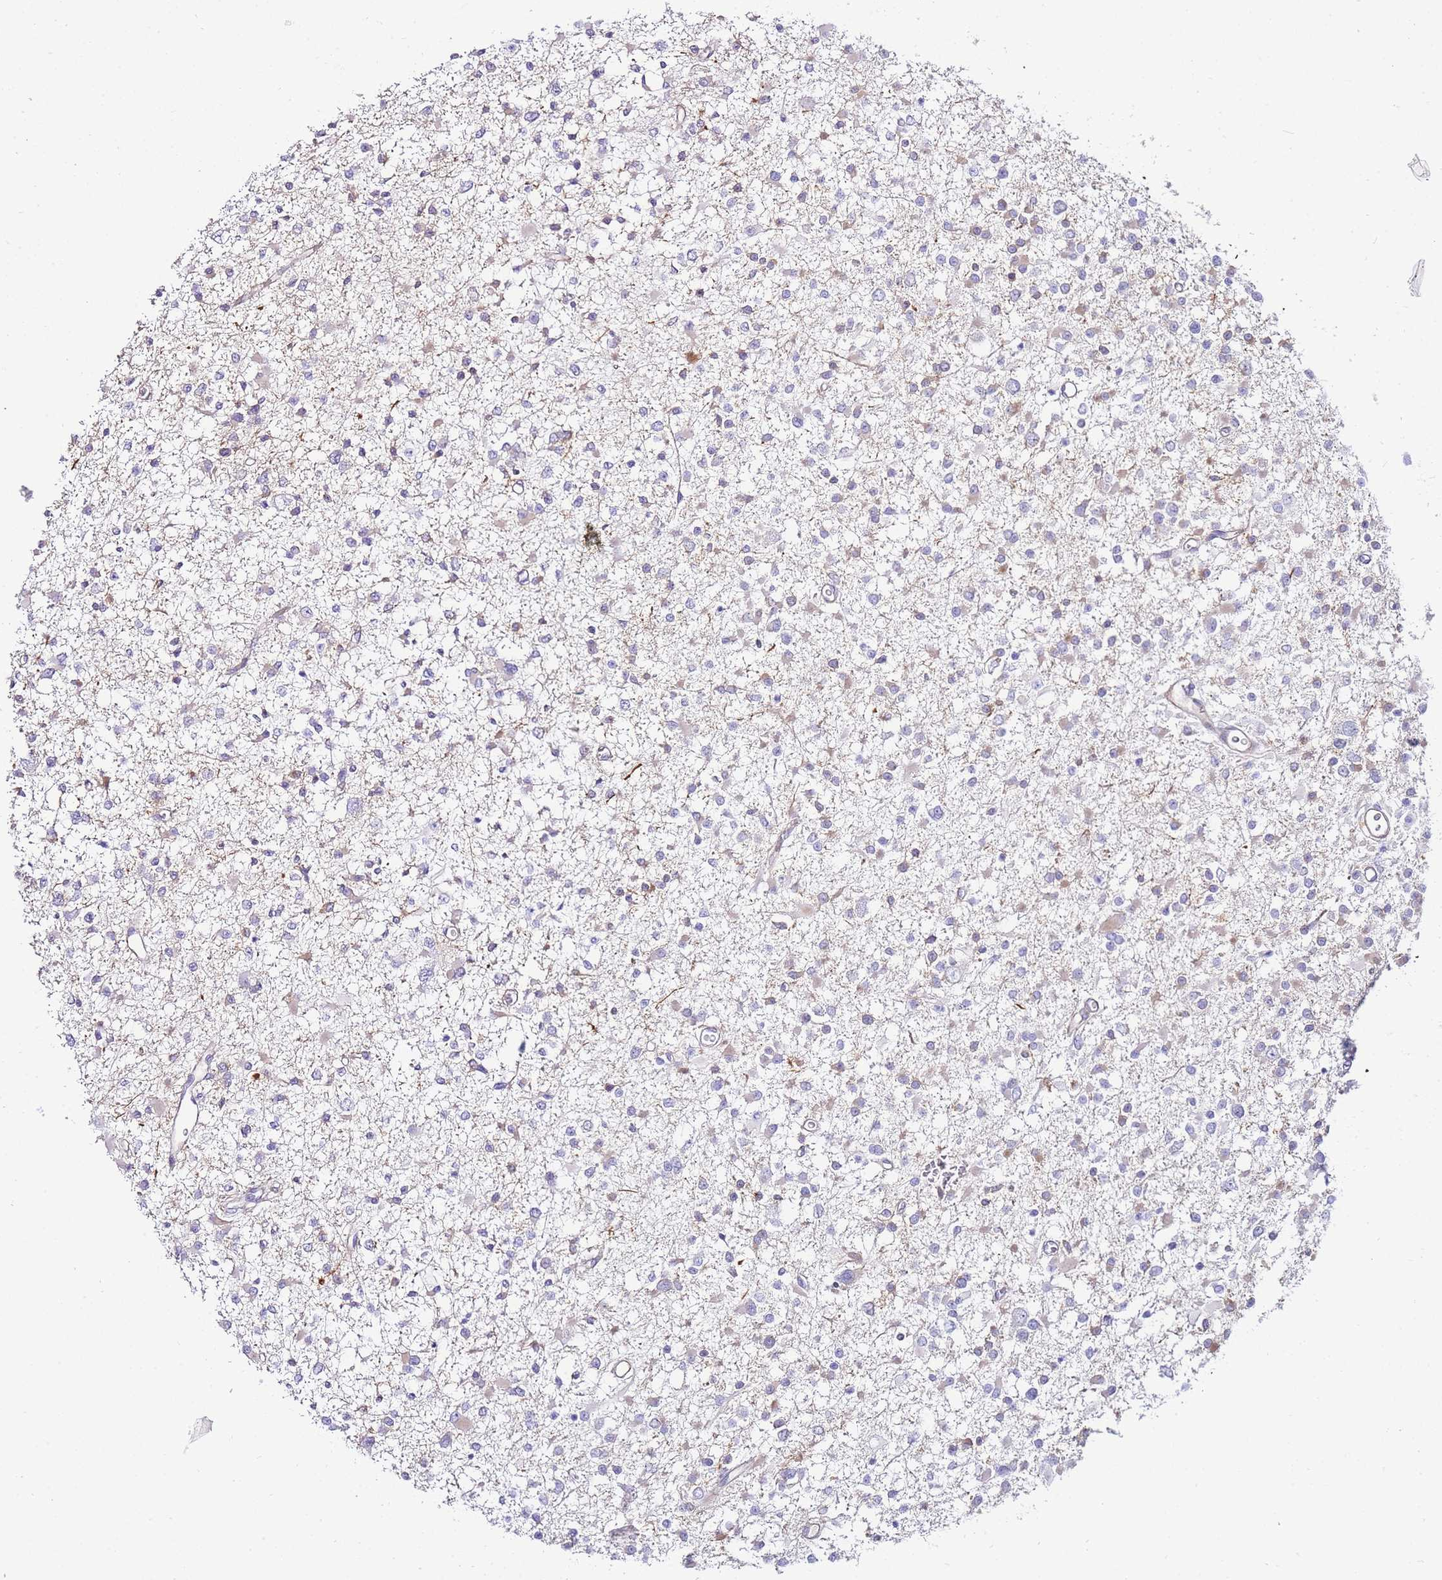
{"staining": {"intensity": "negative", "quantity": "none", "location": "none"}, "tissue": "glioma", "cell_type": "Tumor cells", "image_type": "cancer", "snomed": [{"axis": "morphology", "description": "Glioma, malignant, Low grade"}, {"axis": "topography", "description": "Brain"}], "caption": "Immunohistochemical staining of low-grade glioma (malignant) exhibits no significant expression in tumor cells.", "gene": "FBN3", "patient": {"sex": "female", "age": 22}}